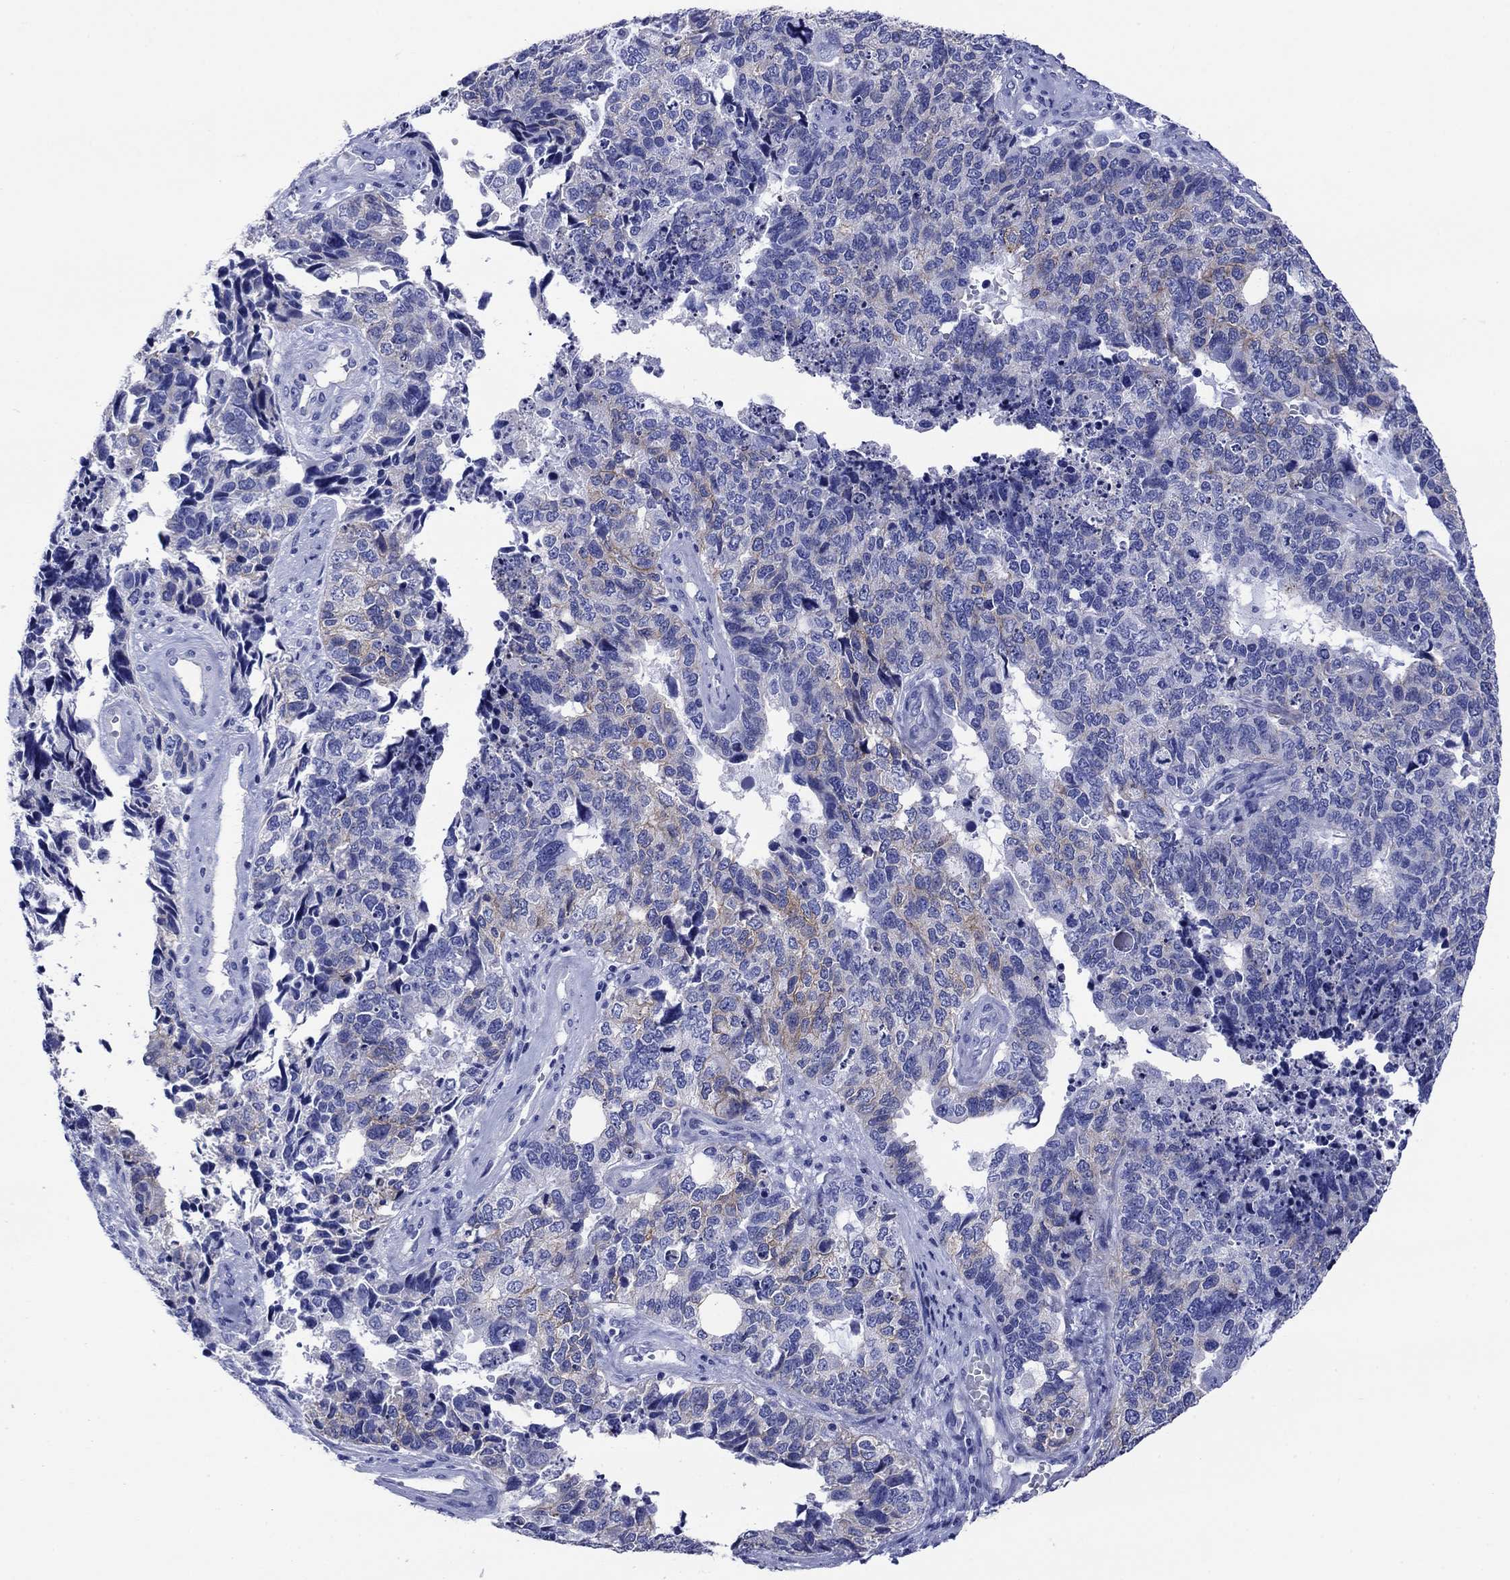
{"staining": {"intensity": "weak", "quantity": "<25%", "location": "cytoplasmic/membranous"}, "tissue": "cervical cancer", "cell_type": "Tumor cells", "image_type": "cancer", "snomed": [{"axis": "morphology", "description": "Squamous cell carcinoma, NOS"}, {"axis": "topography", "description": "Cervix"}], "caption": "Cervical cancer (squamous cell carcinoma) stained for a protein using IHC displays no positivity tumor cells.", "gene": "SLC1A2", "patient": {"sex": "female", "age": 63}}